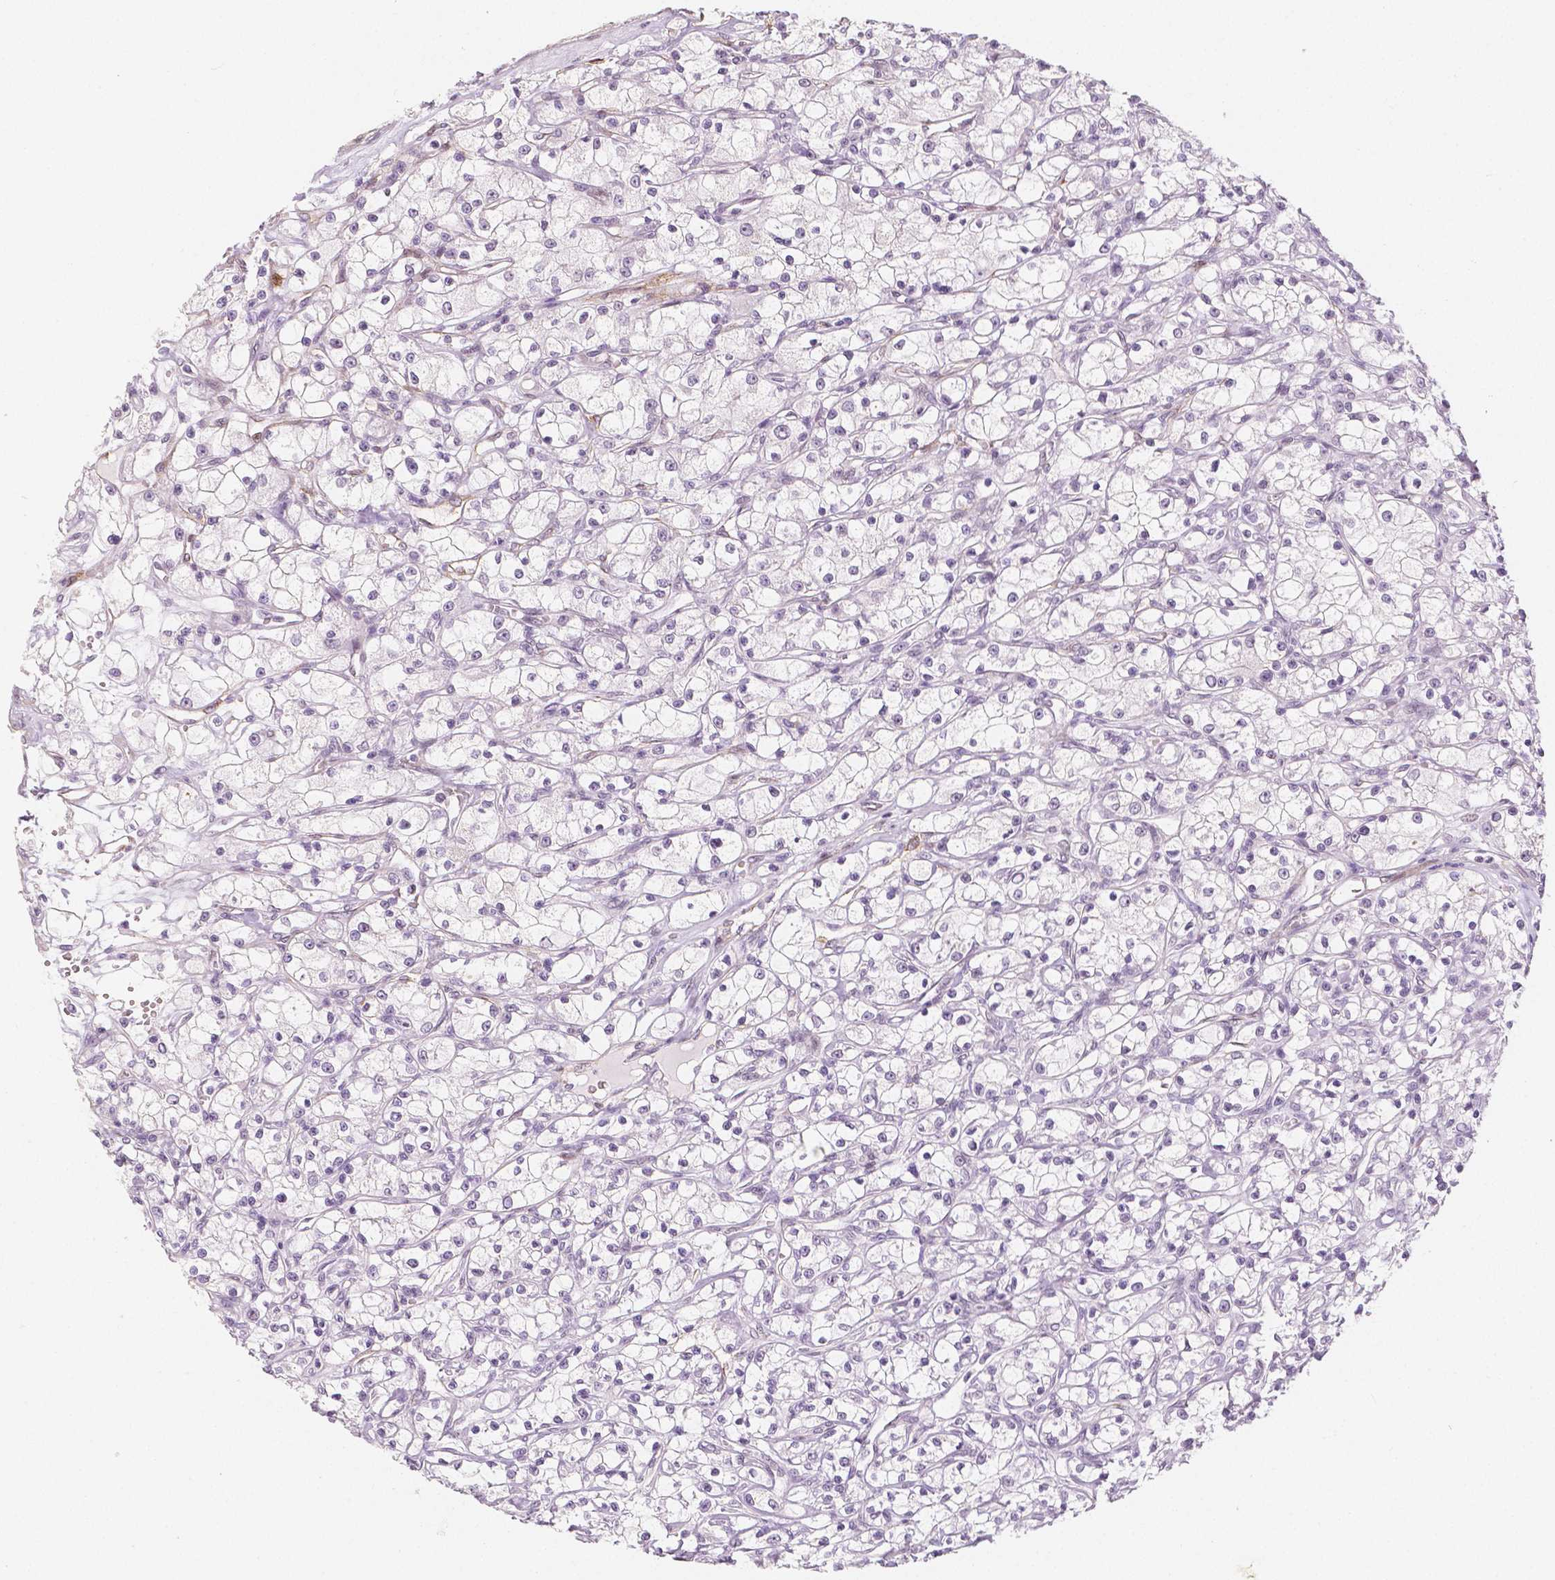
{"staining": {"intensity": "negative", "quantity": "none", "location": "none"}, "tissue": "renal cancer", "cell_type": "Tumor cells", "image_type": "cancer", "snomed": [{"axis": "morphology", "description": "Adenocarcinoma, NOS"}, {"axis": "topography", "description": "Kidney"}], "caption": "Immunohistochemistry micrograph of neoplastic tissue: renal adenocarcinoma stained with DAB reveals no significant protein expression in tumor cells.", "gene": "KDM5B", "patient": {"sex": "female", "age": 59}}